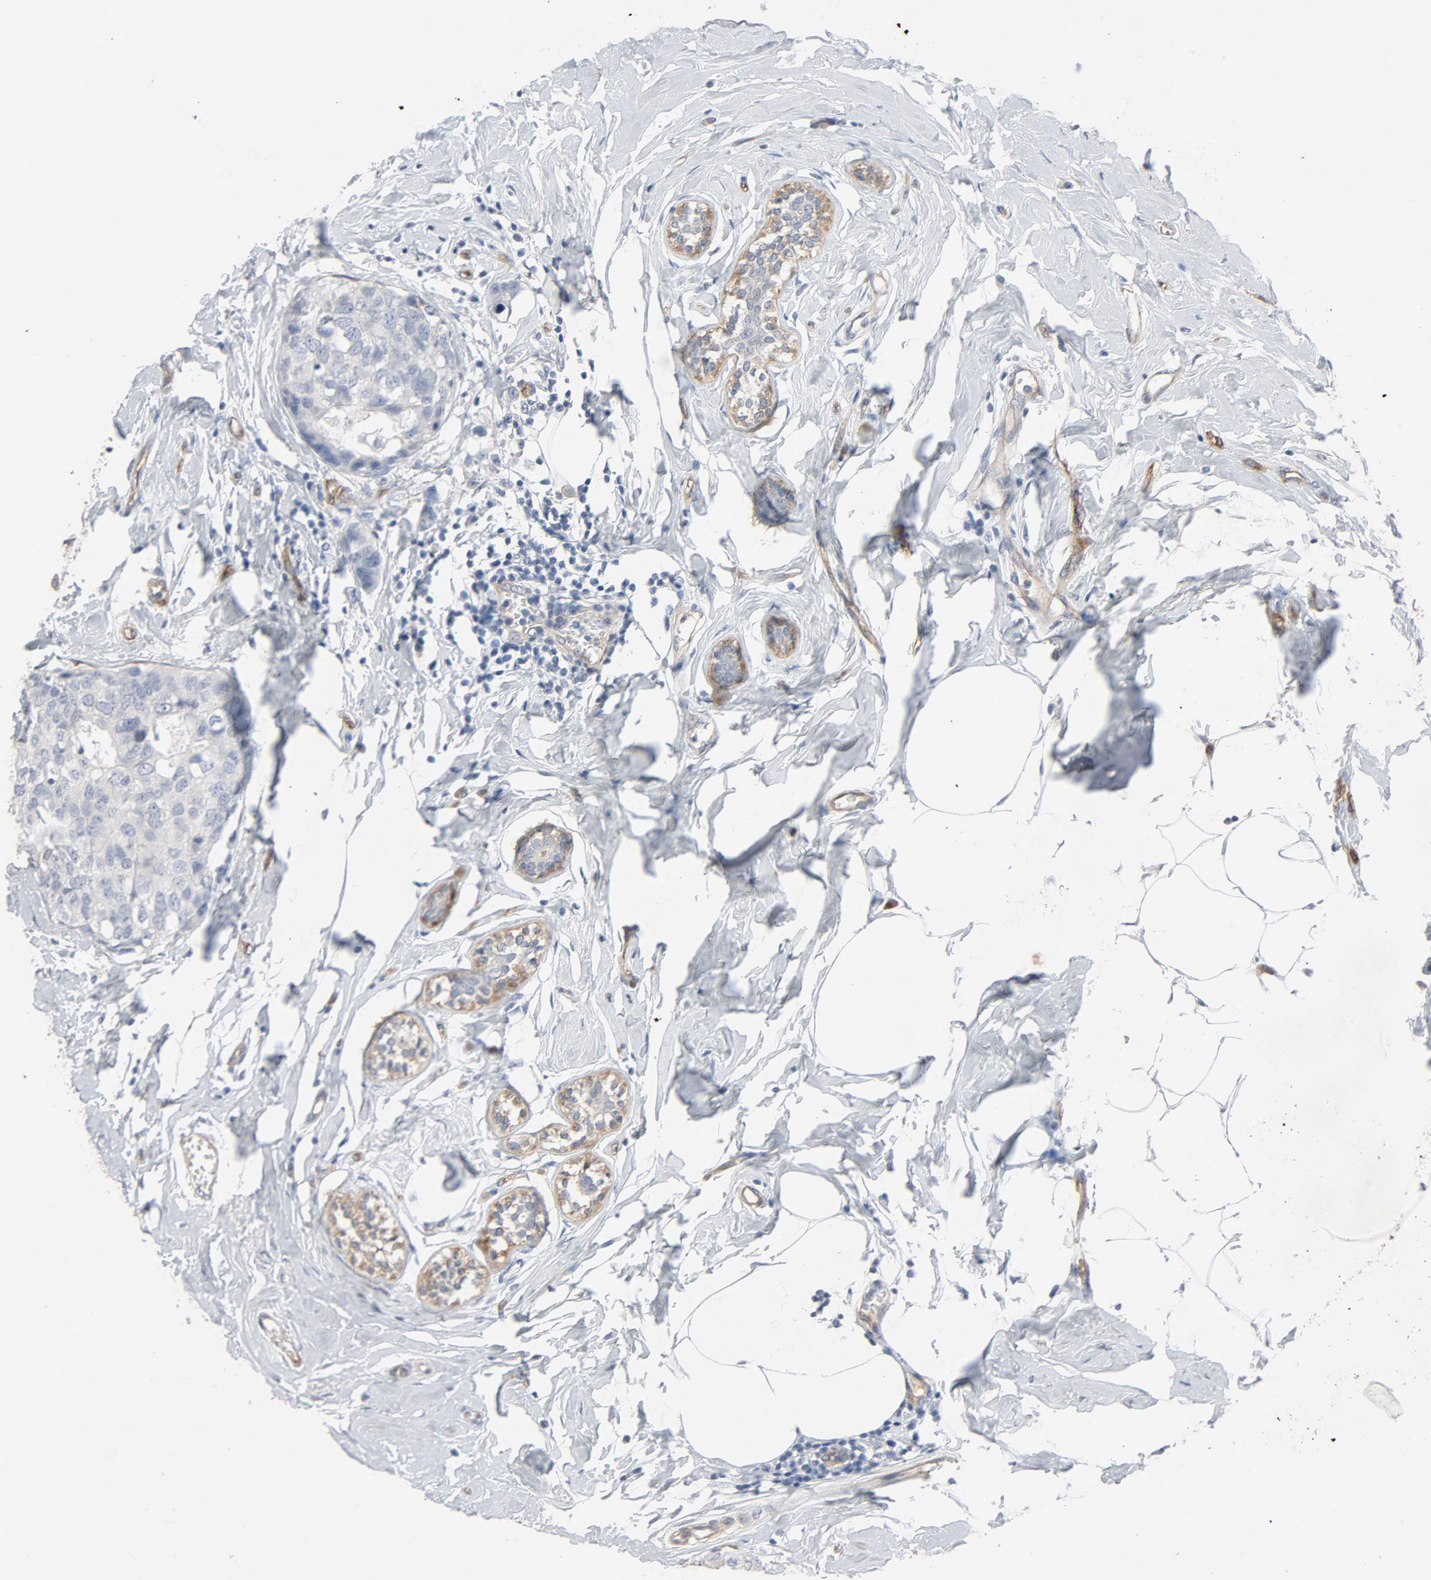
{"staining": {"intensity": "negative", "quantity": "none", "location": "none"}, "tissue": "breast cancer", "cell_type": "Tumor cells", "image_type": "cancer", "snomed": [{"axis": "morphology", "description": "Normal tissue, NOS"}, {"axis": "morphology", "description": "Duct carcinoma"}, {"axis": "topography", "description": "Breast"}], "caption": "An IHC photomicrograph of breast cancer (infiltrating ductal carcinoma) is shown. There is no staining in tumor cells of breast cancer (infiltrating ductal carcinoma).", "gene": "KDR", "patient": {"sex": "female", "age": 50}}